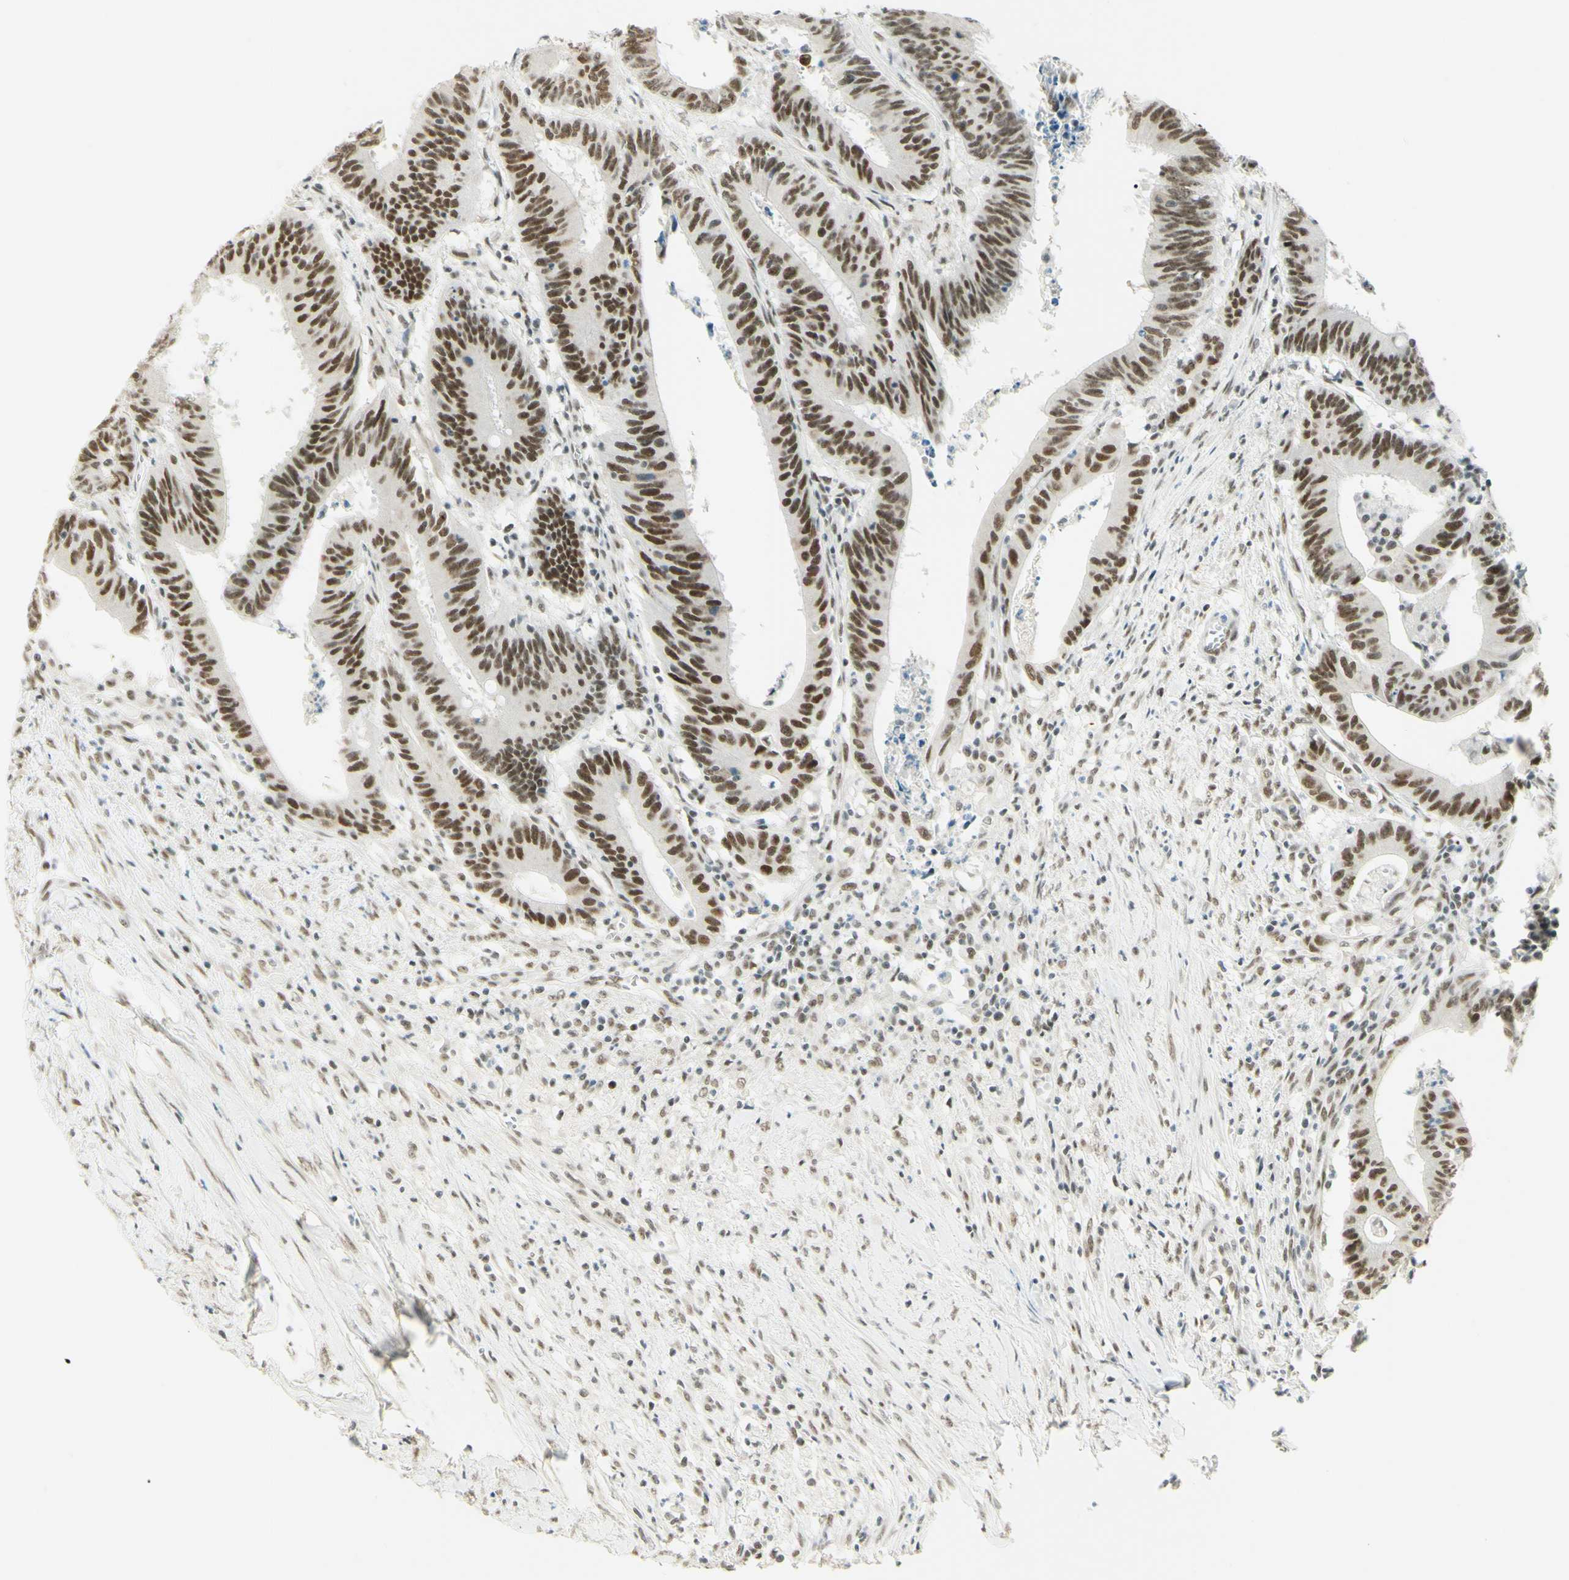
{"staining": {"intensity": "moderate", "quantity": ">75%", "location": "nuclear"}, "tissue": "colorectal cancer", "cell_type": "Tumor cells", "image_type": "cancer", "snomed": [{"axis": "morphology", "description": "Adenocarcinoma, NOS"}, {"axis": "topography", "description": "Colon"}], "caption": "The immunohistochemical stain labels moderate nuclear positivity in tumor cells of colorectal cancer (adenocarcinoma) tissue.", "gene": "PMS2", "patient": {"sex": "male", "age": 45}}